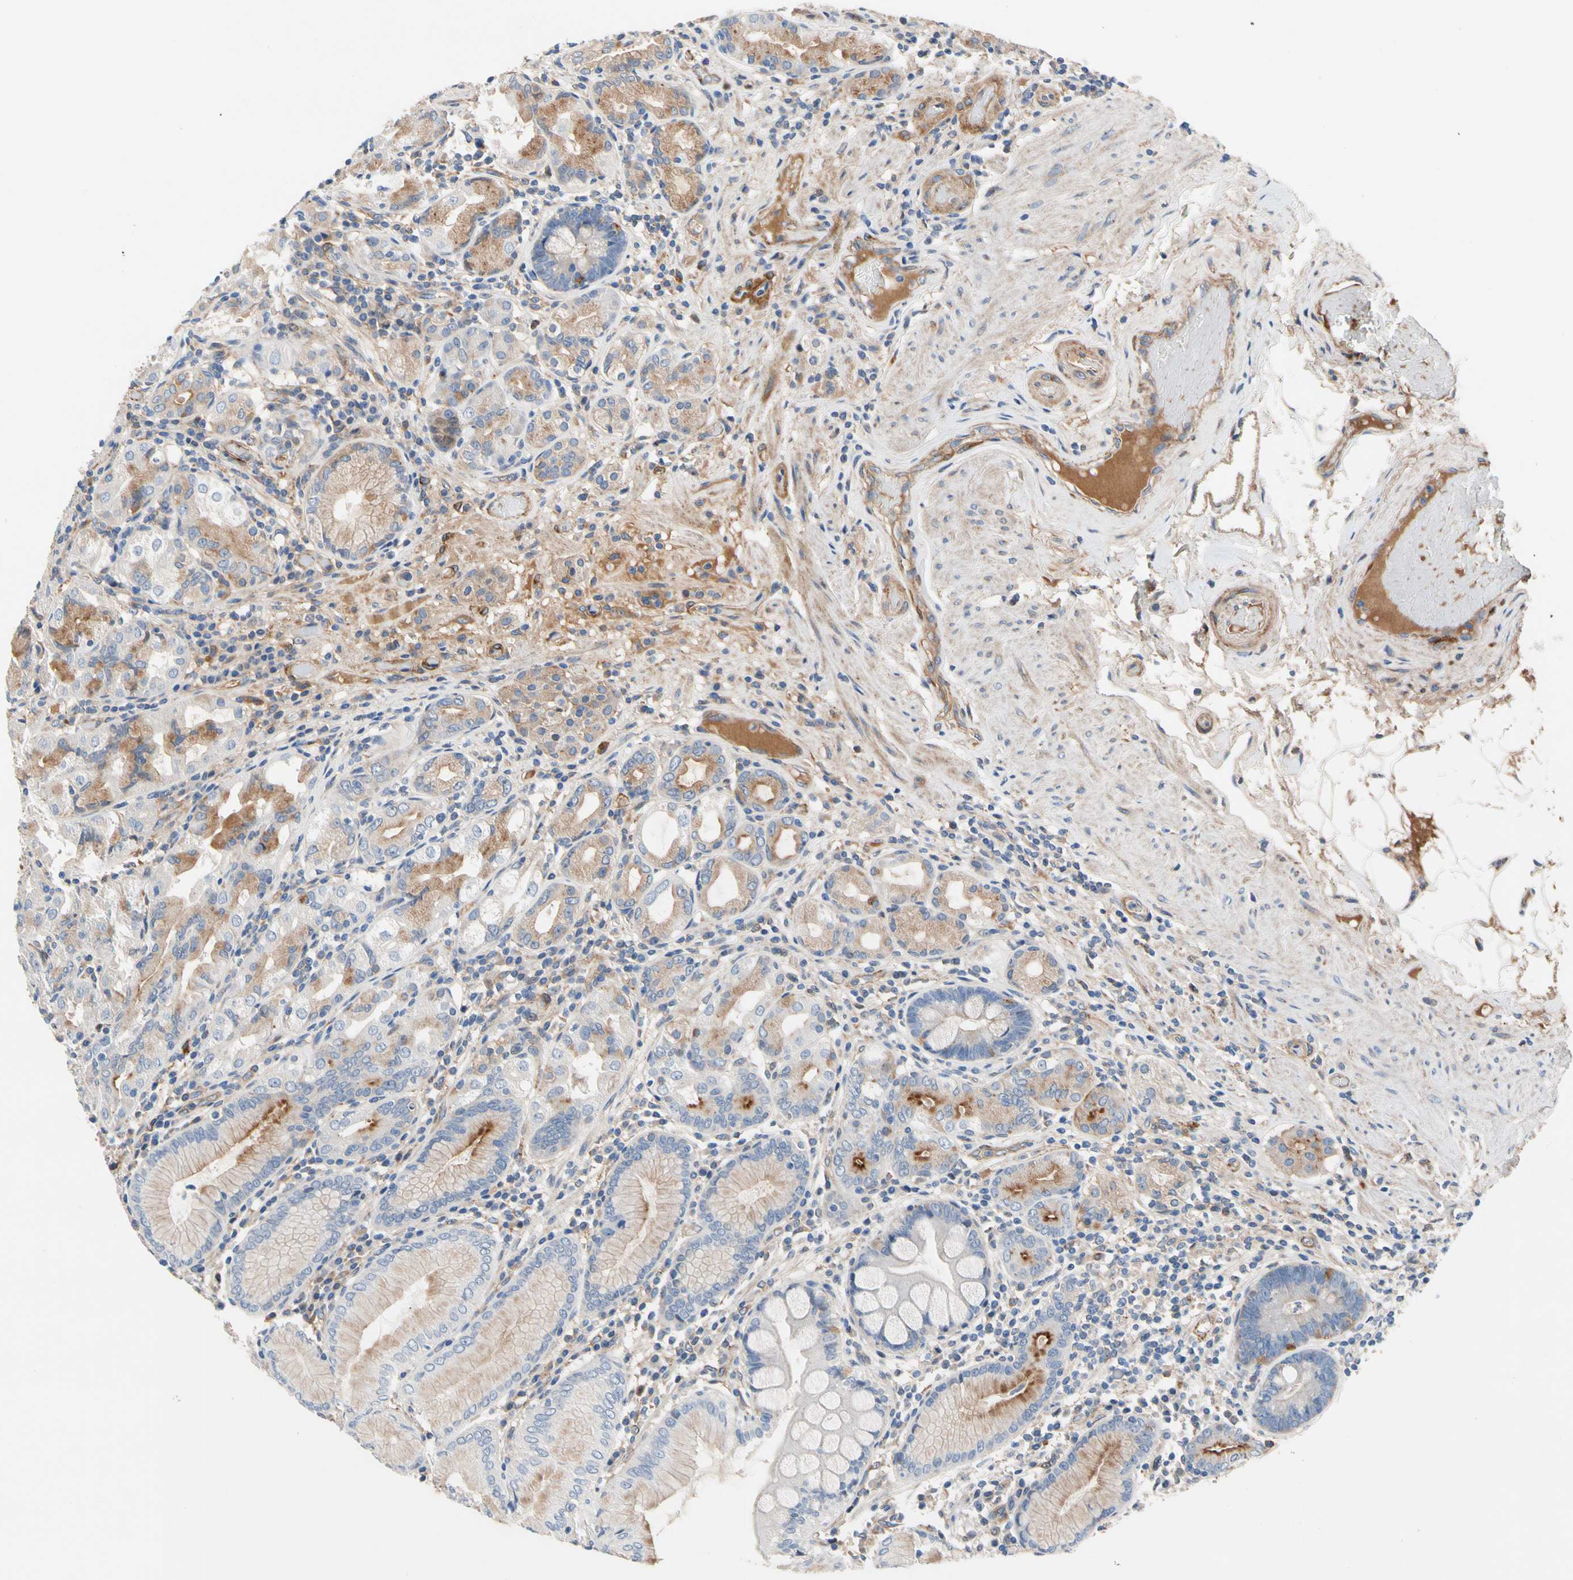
{"staining": {"intensity": "moderate", "quantity": "25%-75%", "location": "cytoplasmic/membranous"}, "tissue": "stomach", "cell_type": "Glandular cells", "image_type": "normal", "snomed": [{"axis": "morphology", "description": "Normal tissue, NOS"}, {"axis": "topography", "description": "Stomach, lower"}], "caption": "Protein staining by IHC reveals moderate cytoplasmic/membranous staining in about 25%-75% of glandular cells in unremarkable stomach. The protein is stained brown, and the nuclei are stained in blue (DAB IHC with brightfield microscopy, high magnification).", "gene": "ENTREP3", "patient": {"sex": "female", "age": 76}}